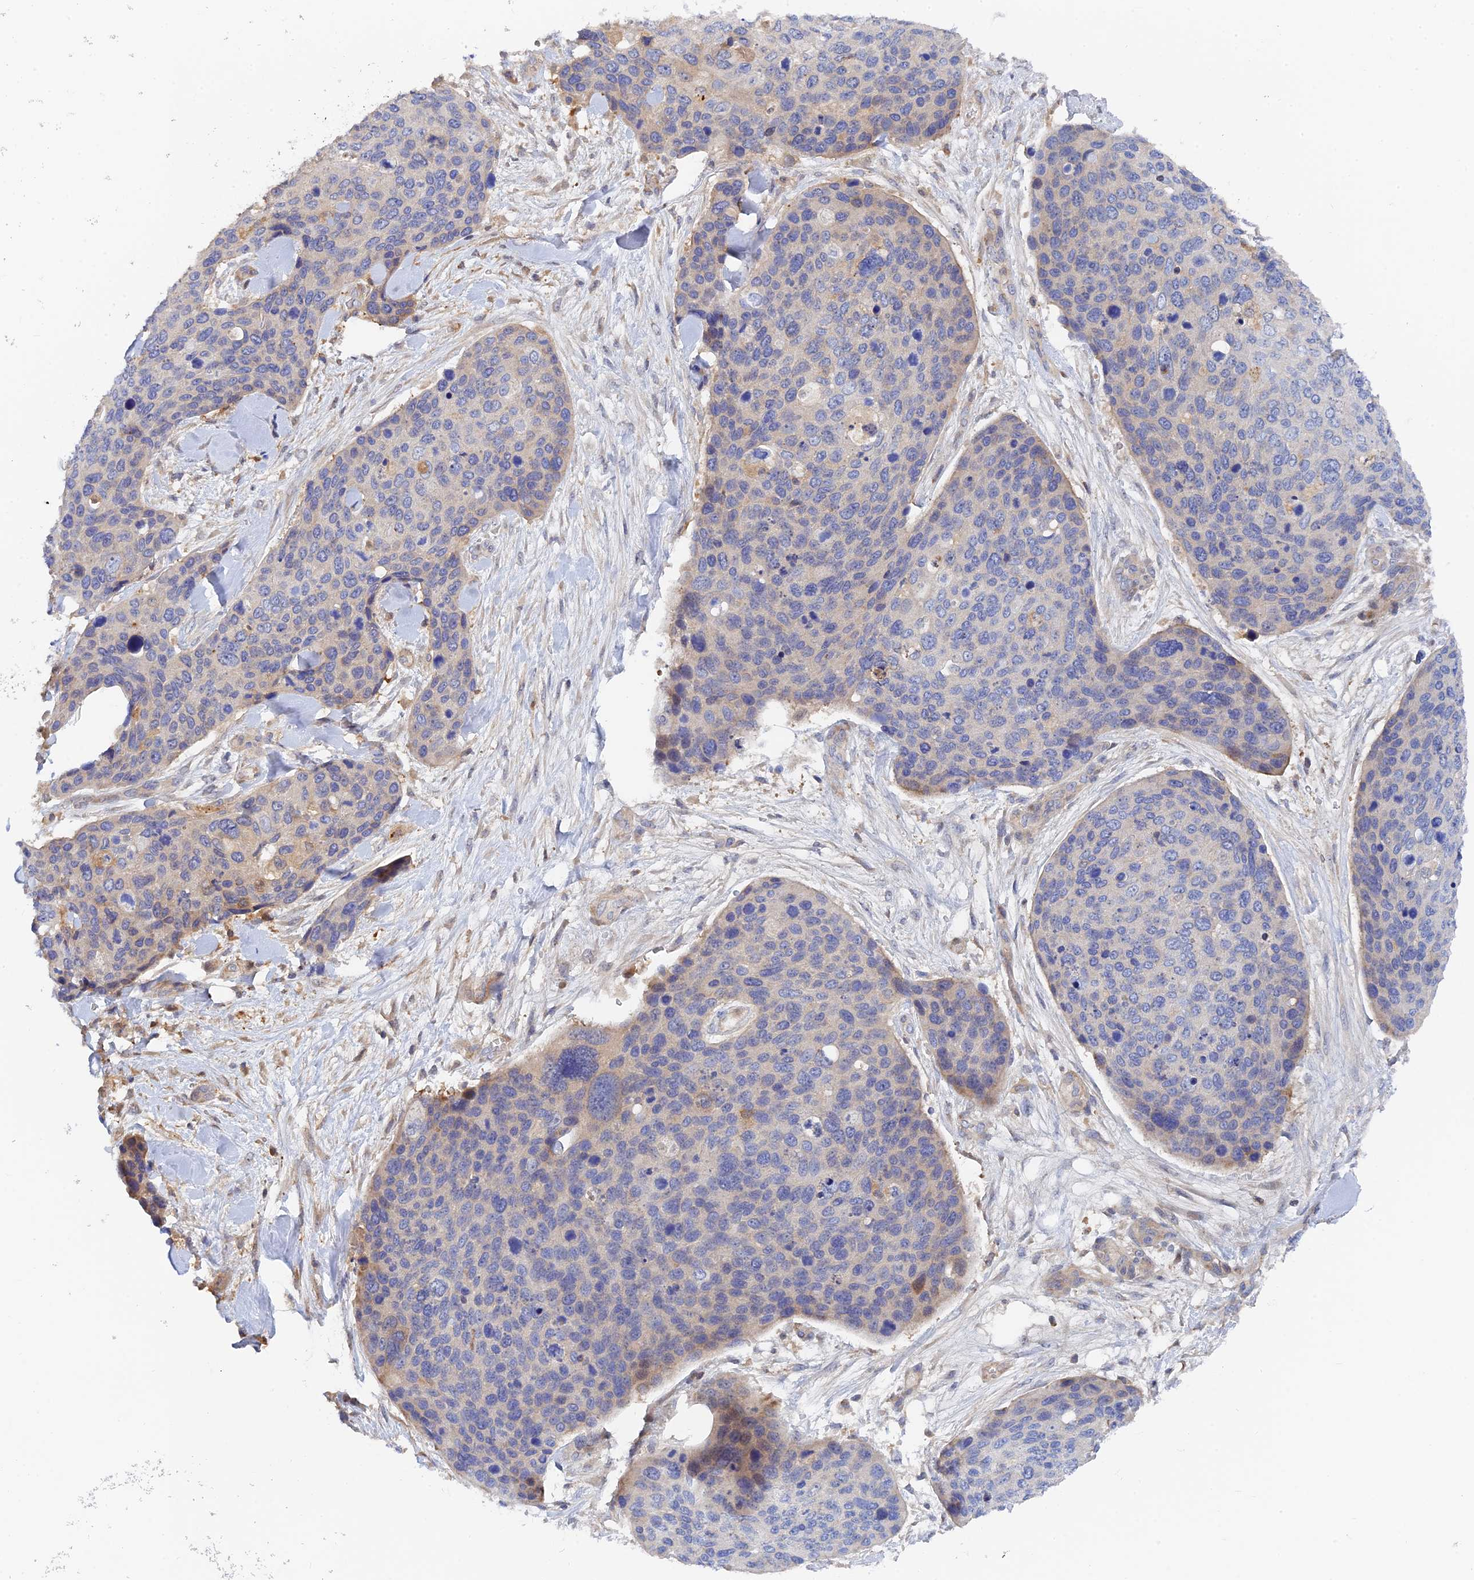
{"staining": {"intensity": "negative", "quantity": "none", "location": "none"}, "tissue": "skin cancer", "cell_type": "Tumor cells", "image_type": "cancer", "snomed": [{"axis": "morphology", "description": "Basal cell carcinoma"}, {"axis": "topography", "description": "Skin"}], "caption": "A high-resolution image shows immunohistochemistry staining of basal cell carcinoma (skin), which demonstrates no significant positivity in tumor cells.", "gene": "SPATA5L1", "patient": {"sex": "female", "age": 74}}